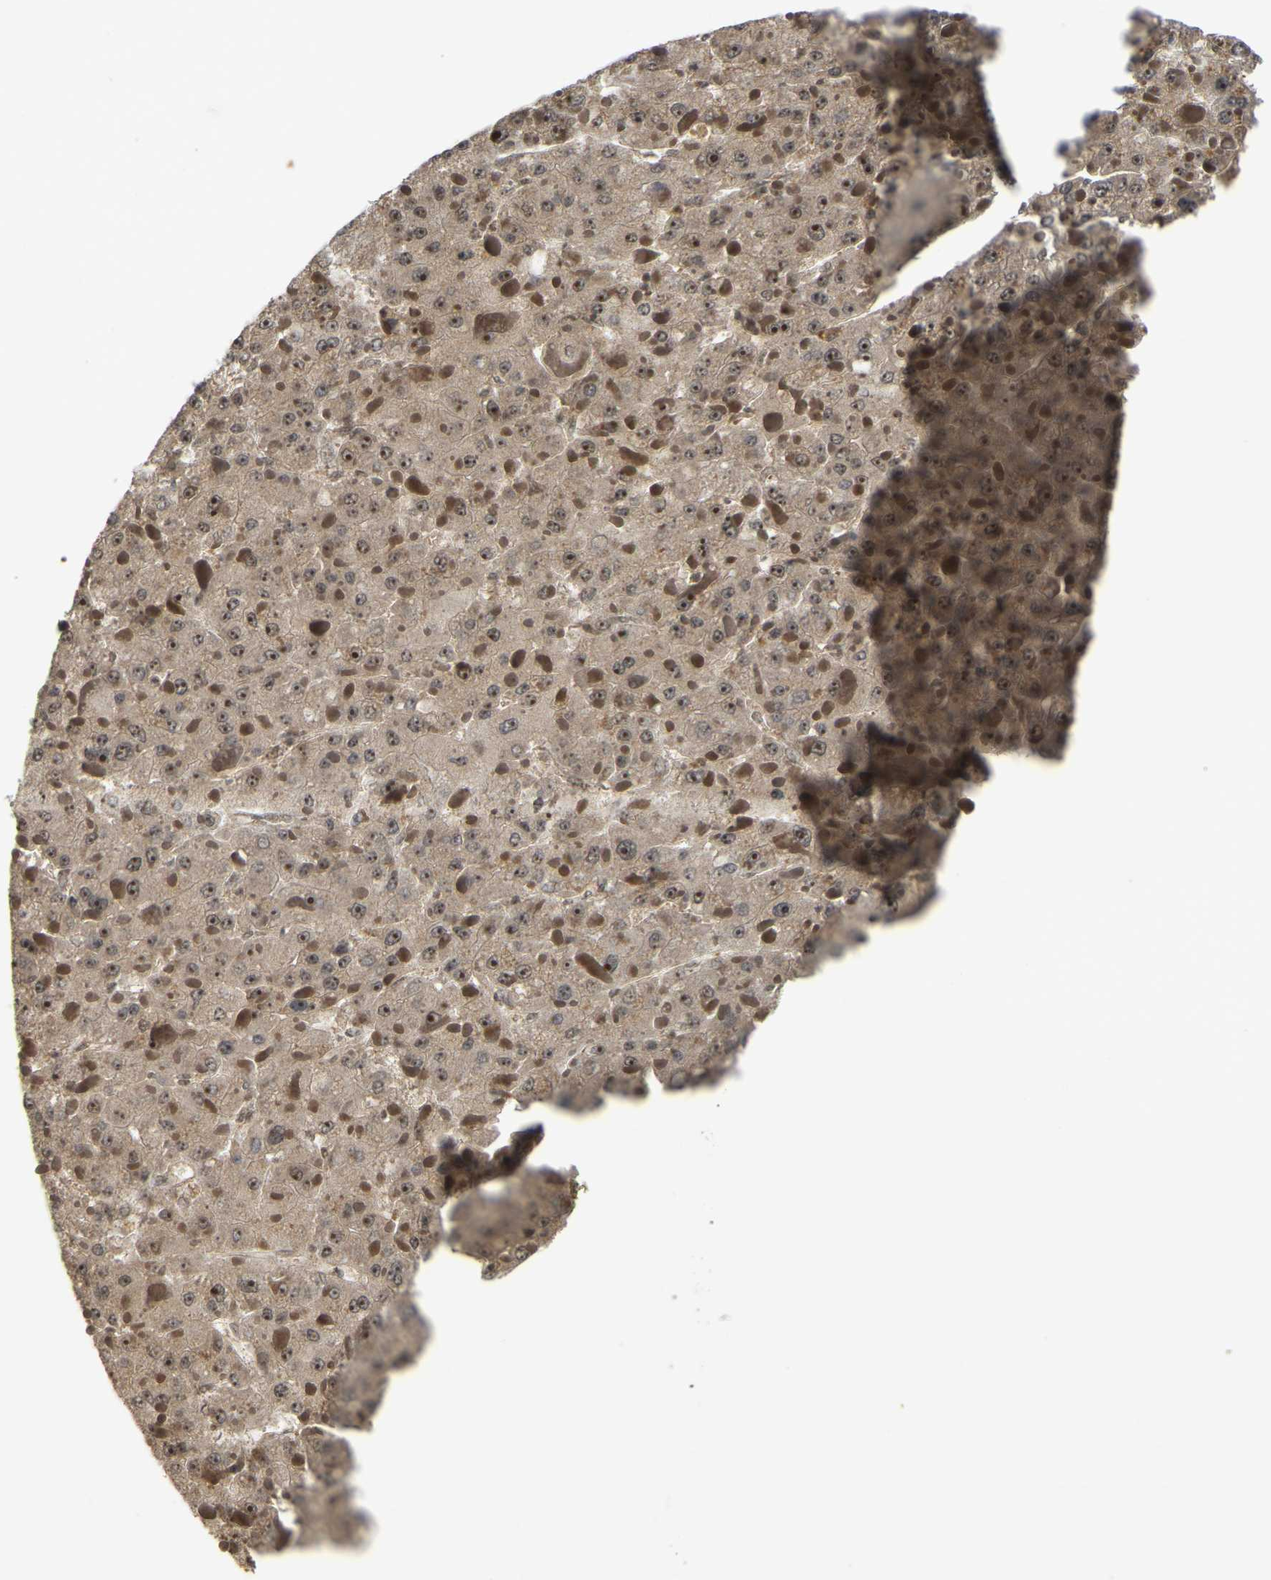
{"staining": {"intensity": "moderate", "quantity": ">75%", "location": "nuclear"}, "tissue": "liver cancer", "cell_type": "Tumor cells", "image_type": "cancer", "snomed": [{"axis": "morphology", "description": "Carcinoma, Hepatocellular, NOS"}, {"axis": "topography", "description": "Liver"}], "caption": "IHC of hepatocellular carcinoma (liver) exhibits medium levels of moderate nuclear positivity in about >75% of tumor cells.", "gene": "BRF2", "patient": {"sex": "female", "age": 73}}